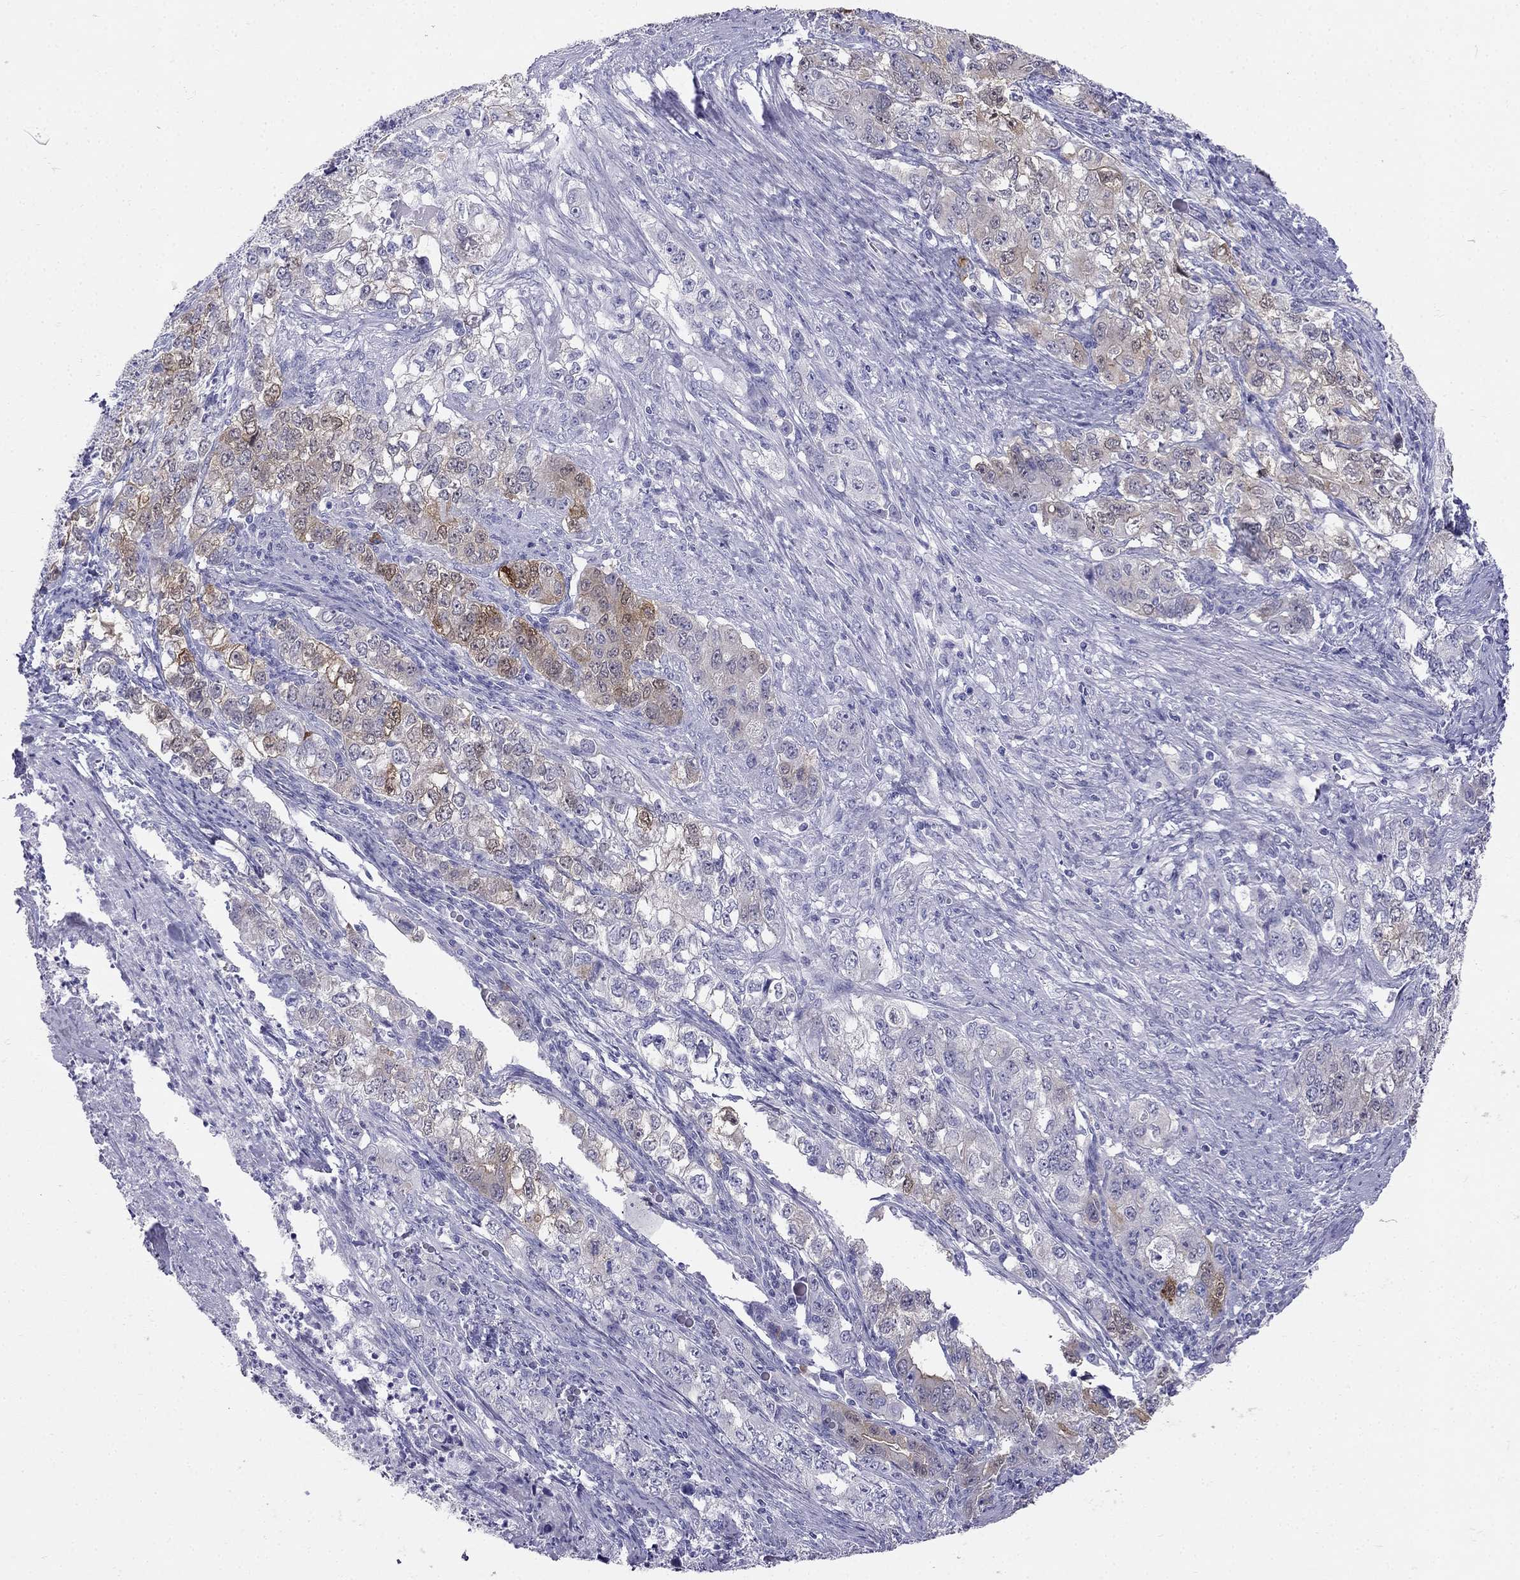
{"staining": {"intensity": "moderate", "quantity": "<25%", "location": "cytoplasmic/membranous"}, "tissue": "stomach cancer", "cell_type": "Tumor cells", "image_type": "cancer", "snomed": [{"axis": "morphology", "description": "Adenocarcinoma, NOS"}, {"axis": "topography", "description": "Stomach, lower"}], "caption": "Moderate cytoplasmic/membranous protein expression is identified in about <25% of tumor cells in stomach cancer (adenocarcinoma). The staining was performed using DAB (3,3'-diaminobenzidine), with brown indicating positive protein expression. Nuclei are stained blue with hematoxylin.", "gene": "RFLNA", "patient": {"sex": "female", "age": 72}}